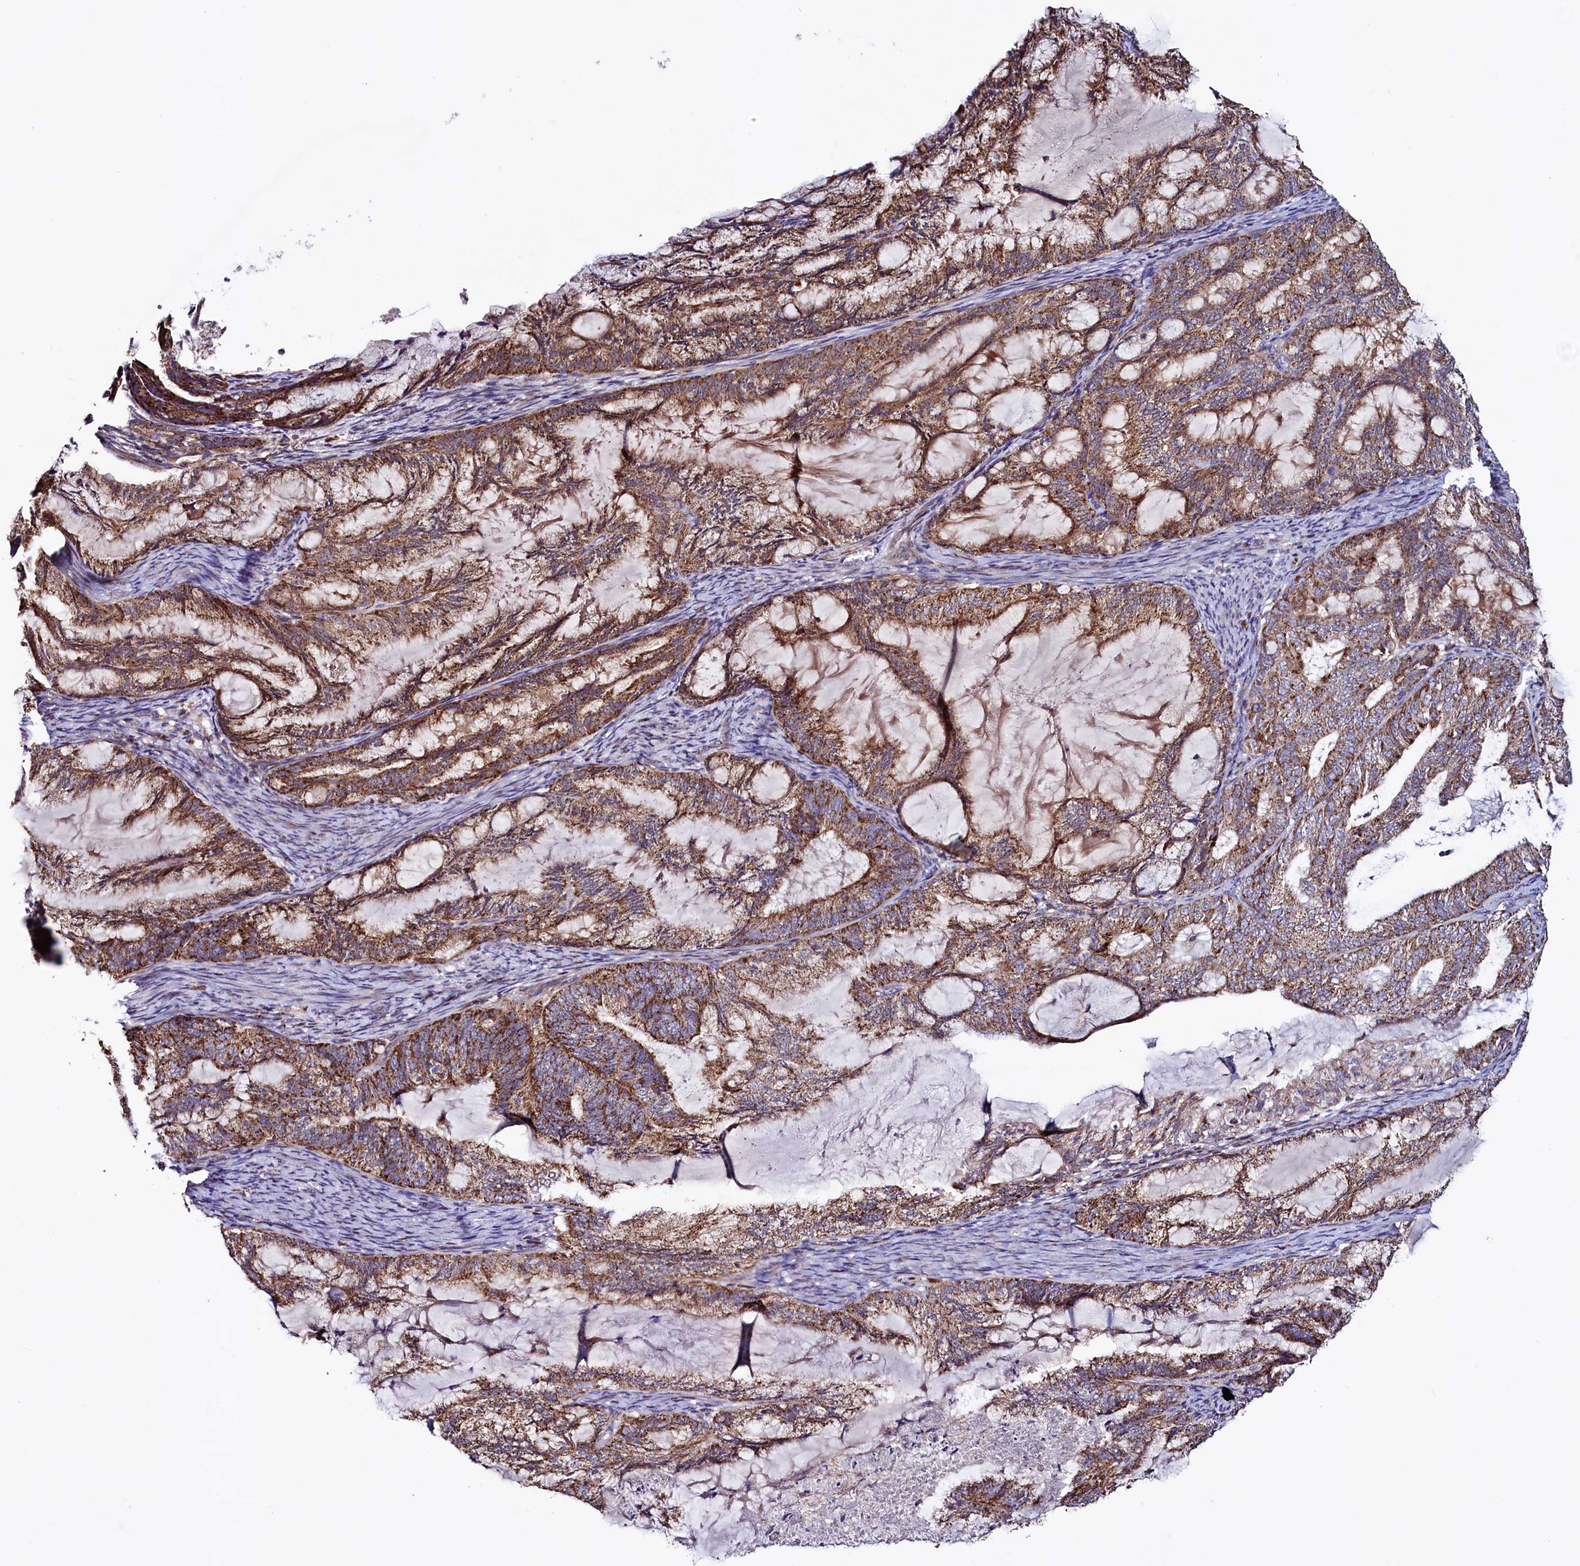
{"staining": {"intensity": "moderate", "quantity": ">75%", "location": "cytoplasmic/membranous"}, "tissue": "endometrial cancer", "cell_type": "Tumor cells", "image_type": "cancer", "snomed": [{"axis": "morphology", "description": "Adenocarcinoma, NOS"}, {"axis": "topography", "description": "Endometrium"}], "caption": "Immunohistochemical staining of human adenocarcinoma (endometrial) shows medium levels of moderate cytoplasmic/membranous expression in about >75% of tumor cells.", "gene": "STARD5", "patient": {"sex": "female", "age": 86}}